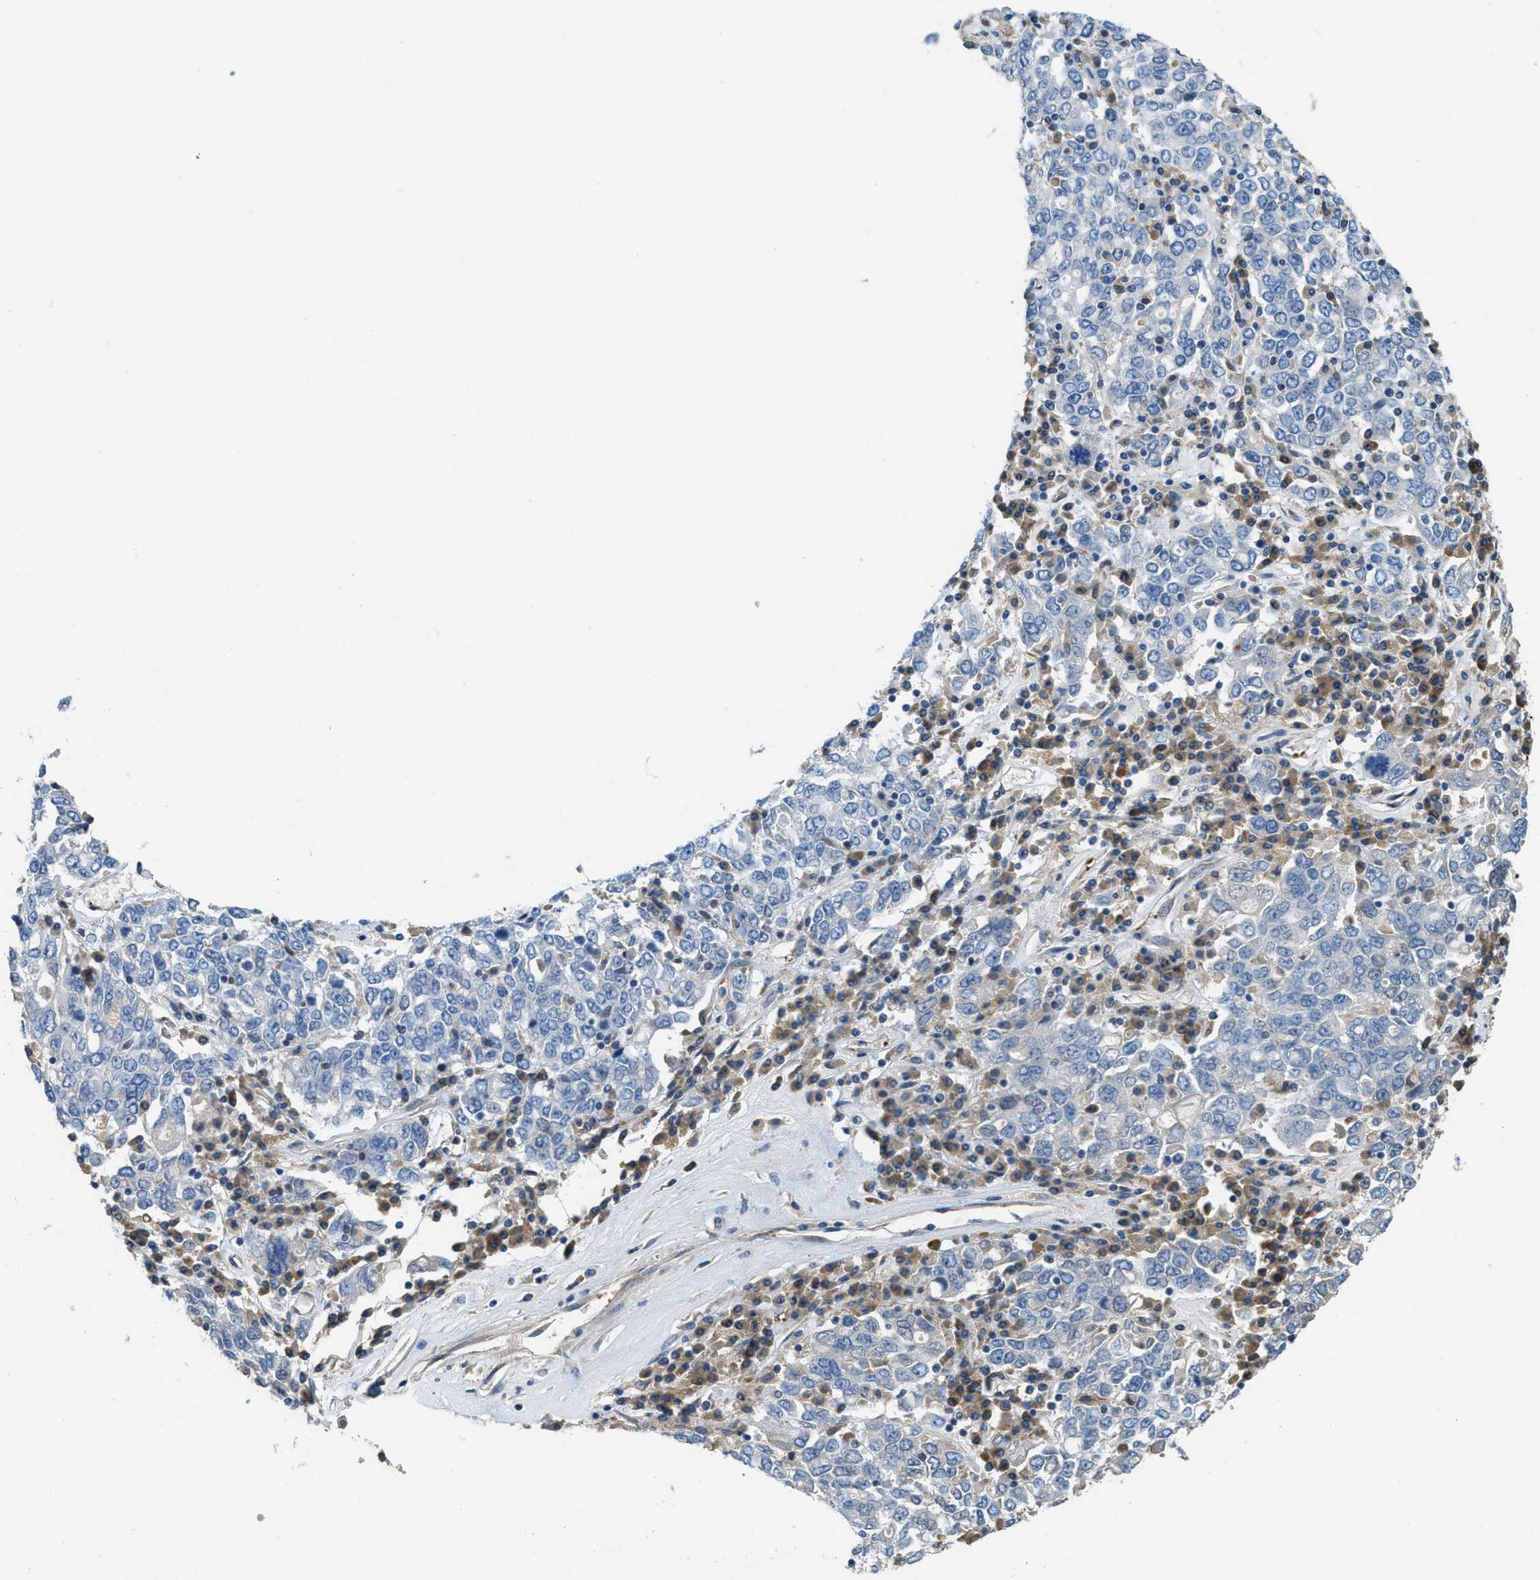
{"staining": {"intensity": "negative", "quantity": "none", "location": "none"}, "tissue": "ovarian cancer", "cell_type": "Tumor cells", "image_type": "cancer", "snomed": [{"axis": "morphology", "description": "Carcinoma, endometroid"}, {"axis": "topography", "description": "Ovary"}], "caption": "There is no significant staining in tumor cells of ovarian cancer.", "gene": "MPDU1", "patient": {"sex": "female", "age": 62}}